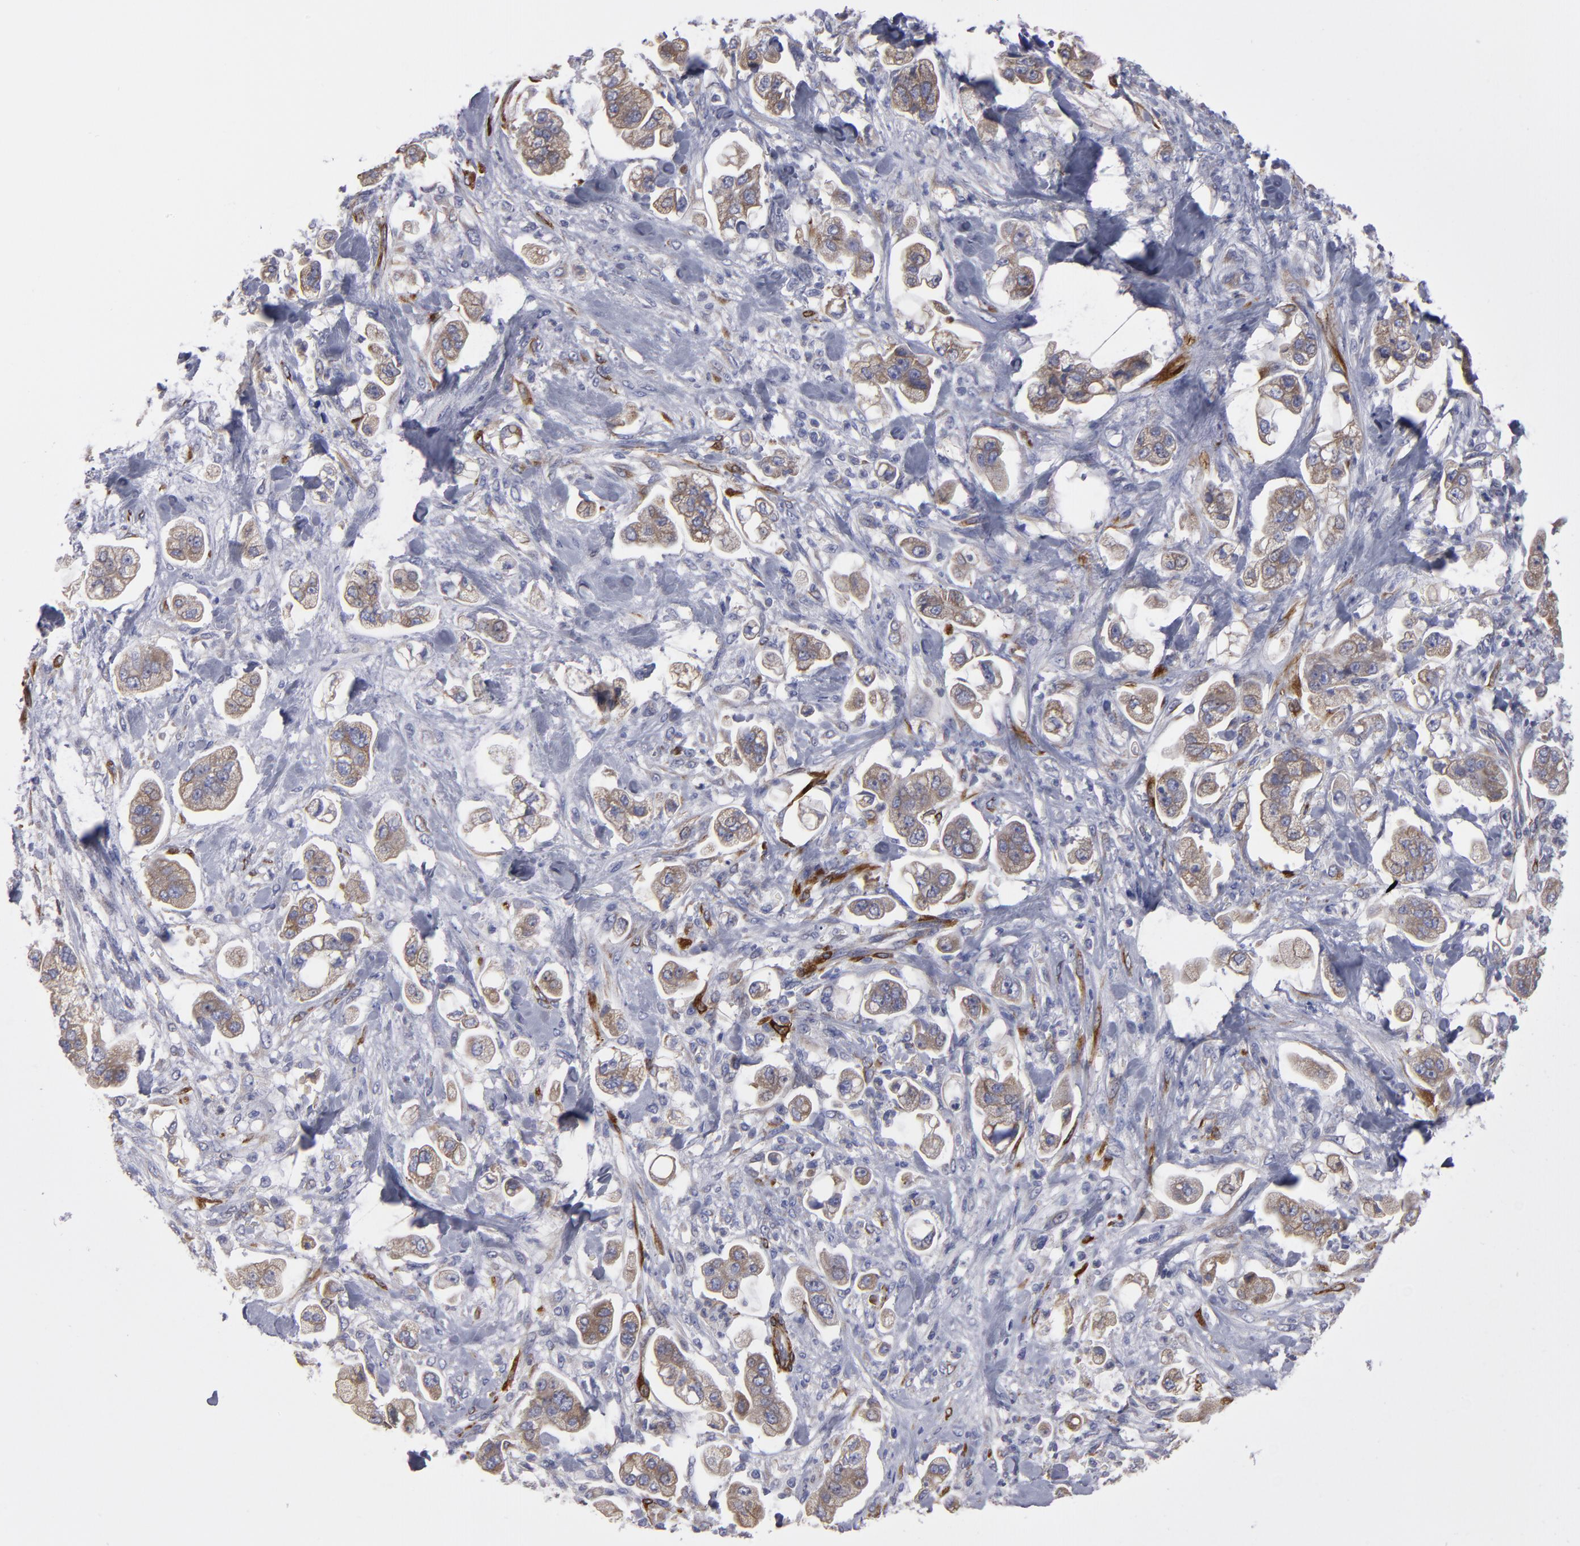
{"staining": {"intensity": "moderate", "quantity": ">75%", "location": "cytoplasmic/membranous"}, "tissue": "stomach cancer", "cell_type": "Tumor cells", "image_type": "cancer", "snomed": [{"axis": "morphology", "description": "Adenocarcinoma, NOS"}, {"axis": "topography", "description": "Stomach"}], "caption": "Stomach cancer (adenocarcinoma) tissue reveals moderate cytoplasmic/membranous positivity in about >75% of tumor cells, visualized by immunohistochemistry.", "gene": "SLMAP", "patient": {"sex": "male", "age": 62}}